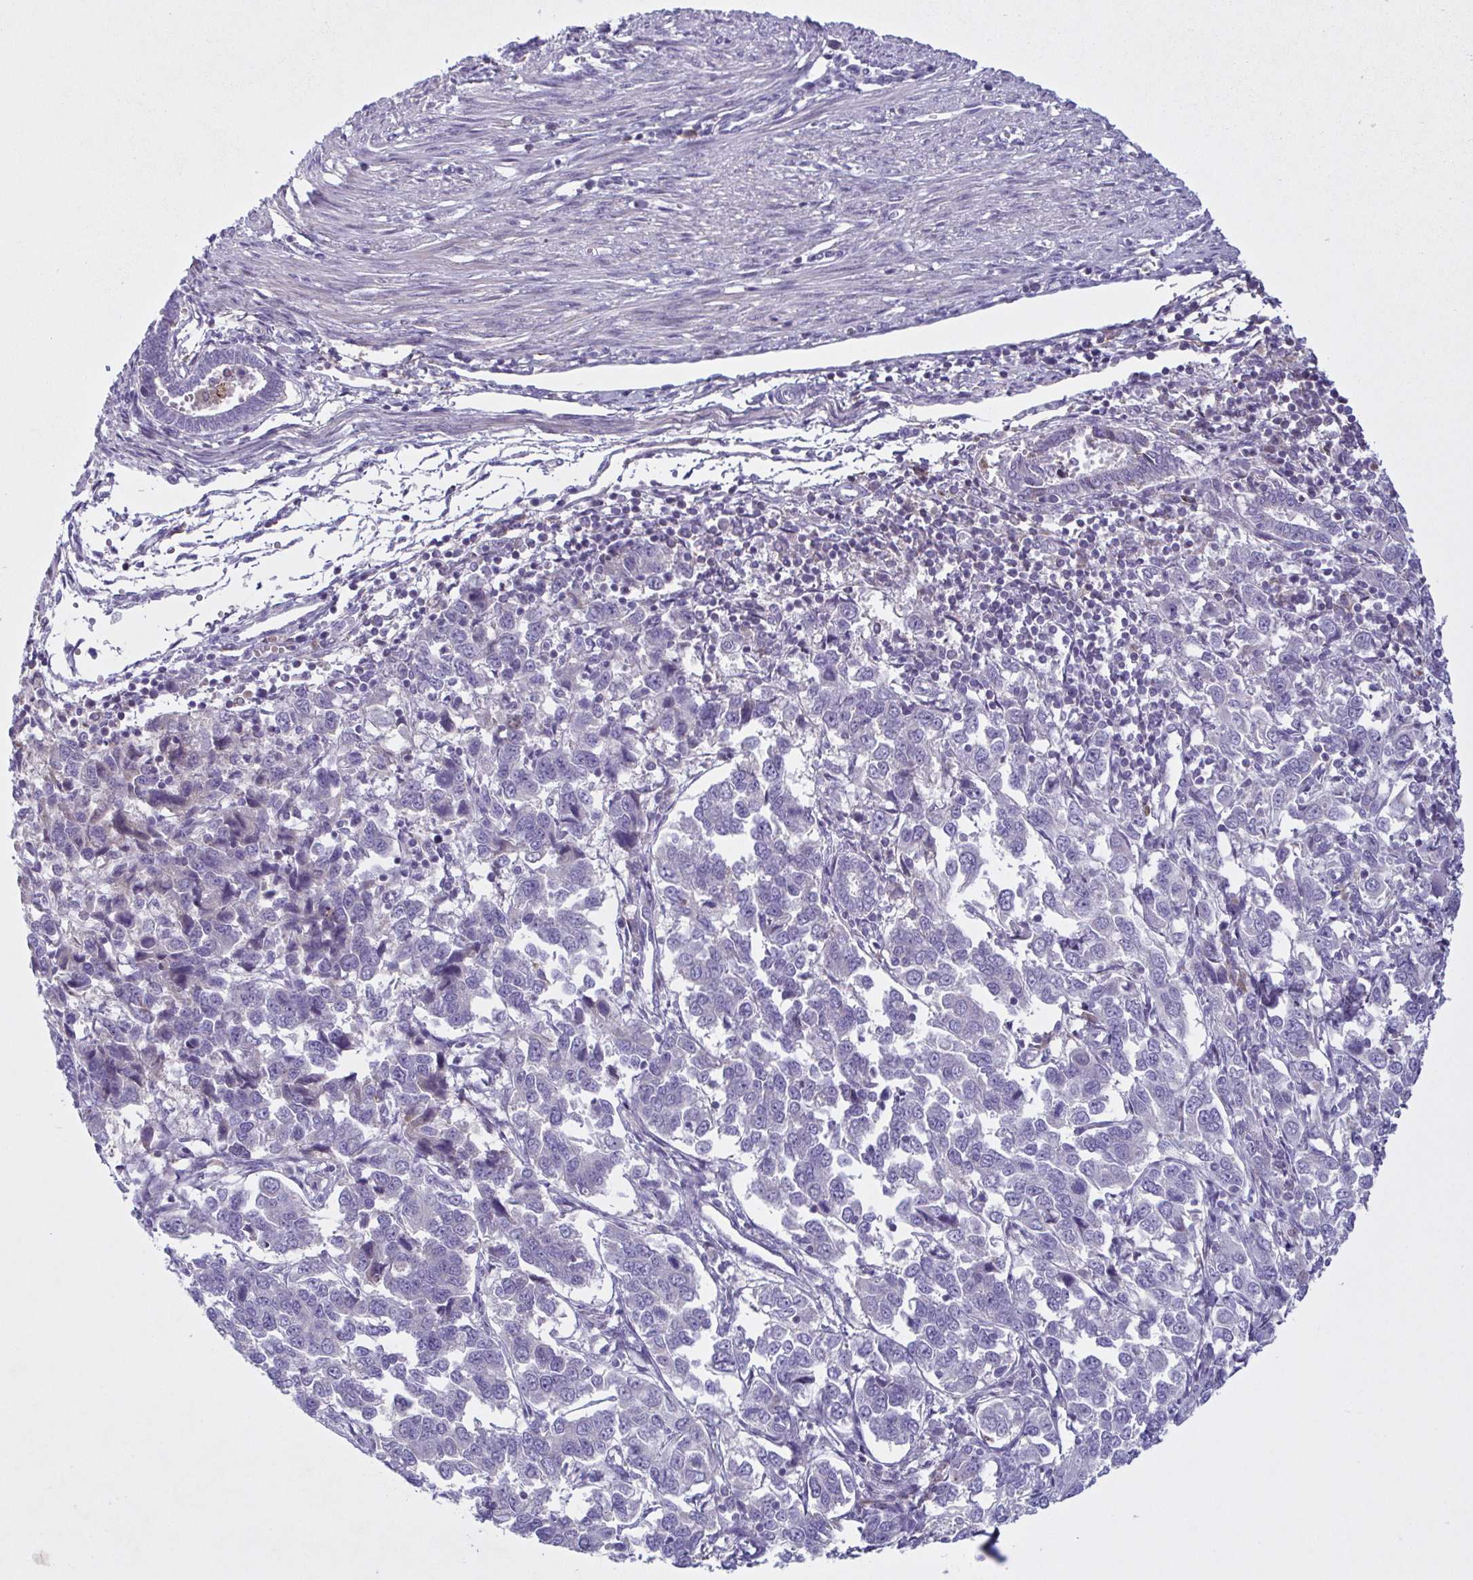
{"staining": {"intensity": "negative", "quantity": "none", "location": "none"}, "tissue": "endometrial cancer", "cell_type": "Tumor cells", "image_type": "cancer", "snomed": [{"axis": "morphology", "description": "Adenocarcinoma, NOS"}, {"axis": "topography", "description": "Endometrium"}], "caption": "Tumor cells are negative for brown protein staining in adenocarcinoma (endometrial). (Immunohistochemistry (ihc), brightfield microscopy, high magnification).", "gene": "F13B", "patient": {"sex": "female", "age": 43}}